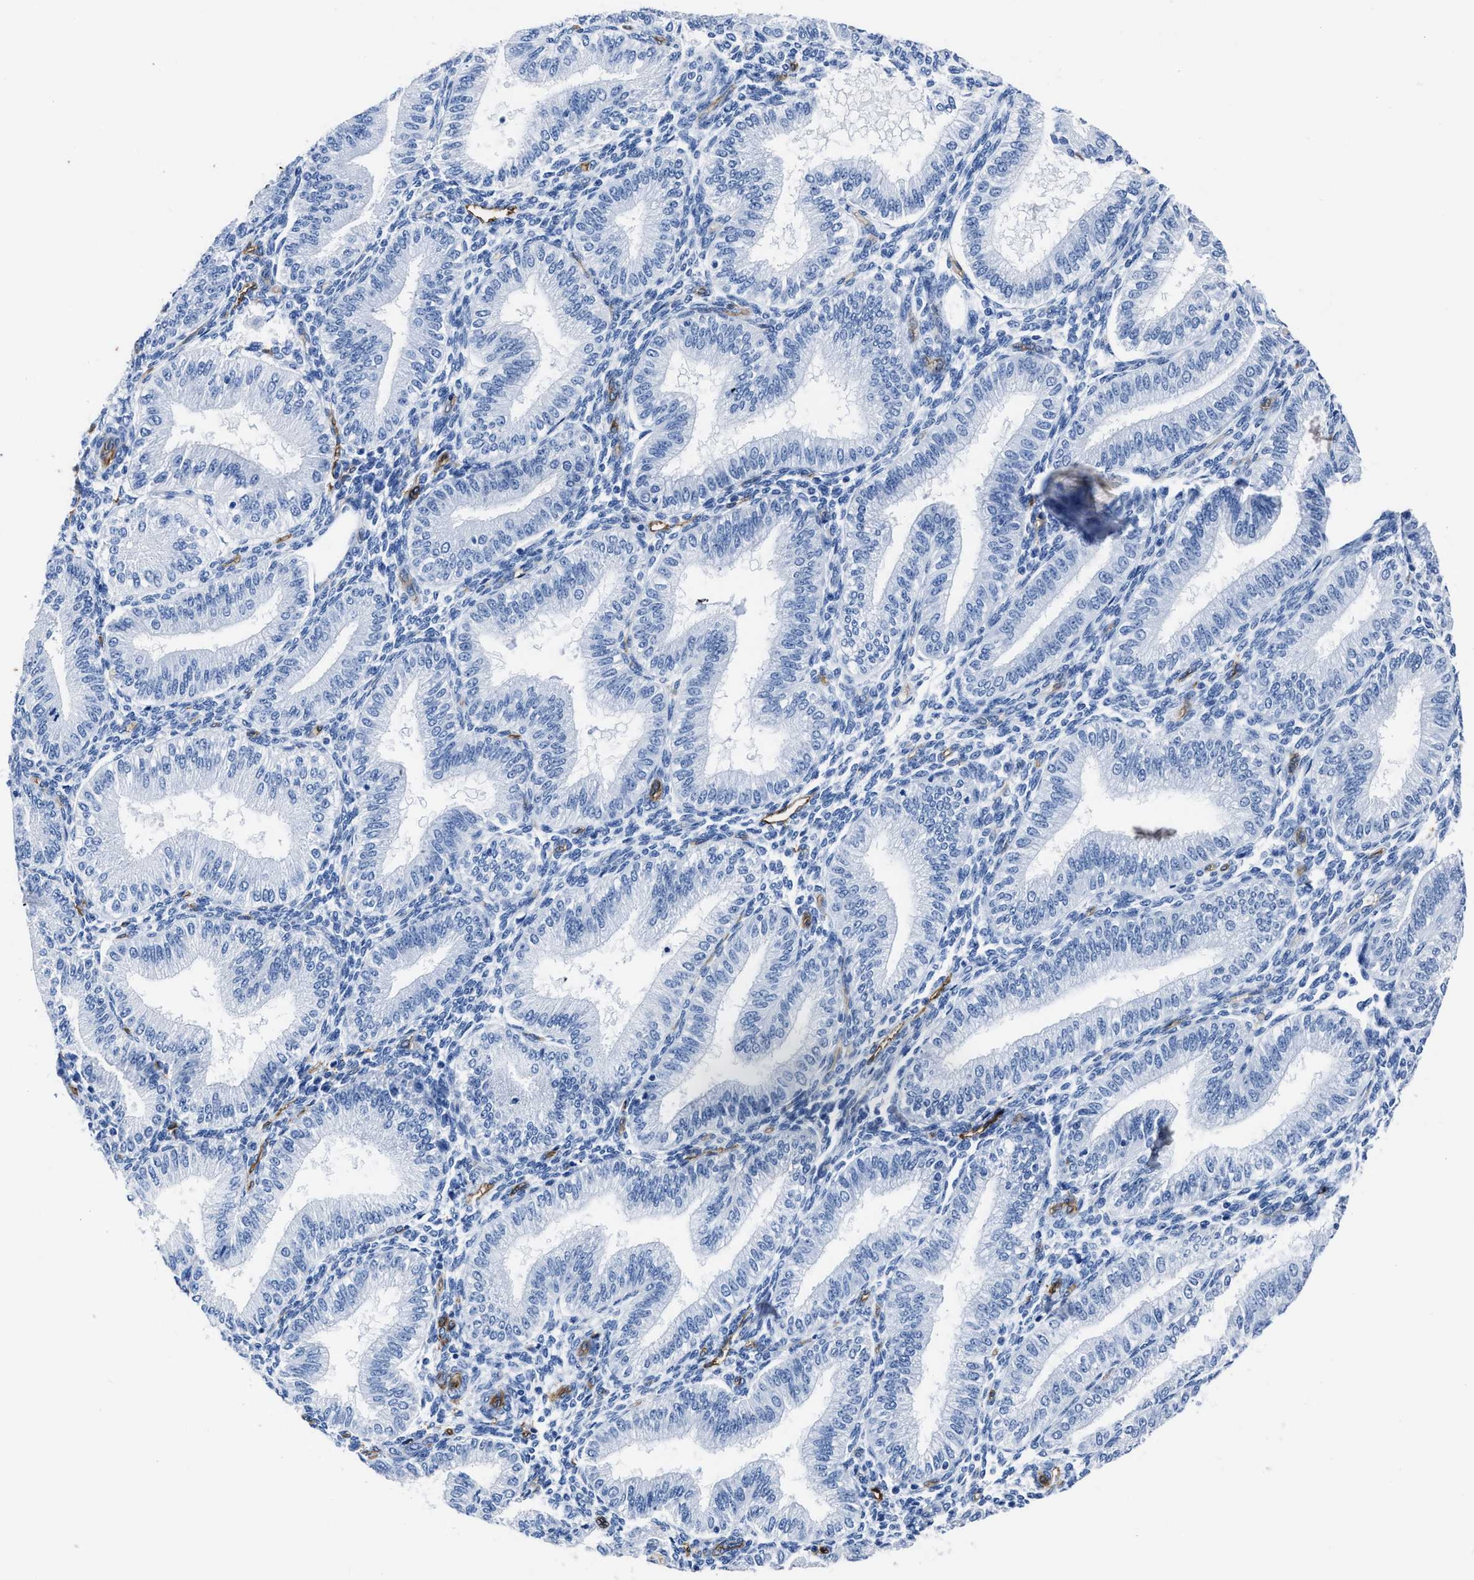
{"staining": {"intensity": "negative", "quantity": "none", "location": "none"}, "tissue": "endometrium", "cell_type": "Cells in endometrial stroma", "image_type": "normal", "snomed": [{"axis": "morphology", "description": "Normal tissue, NOS"}, {"axis": "topography", "description": "Endometrium"}], "caption": "Protein analysis of normal endometrium exhibits no significant positivity in cells in endometrial stroma. The staining is performed using DAB (3,3'-diaminobenzidine) brown chromogen with nuclei counter-stained in using hematoxylin.", "gene": "AQP1", "patient": {"sex": "female", "age": 39}}